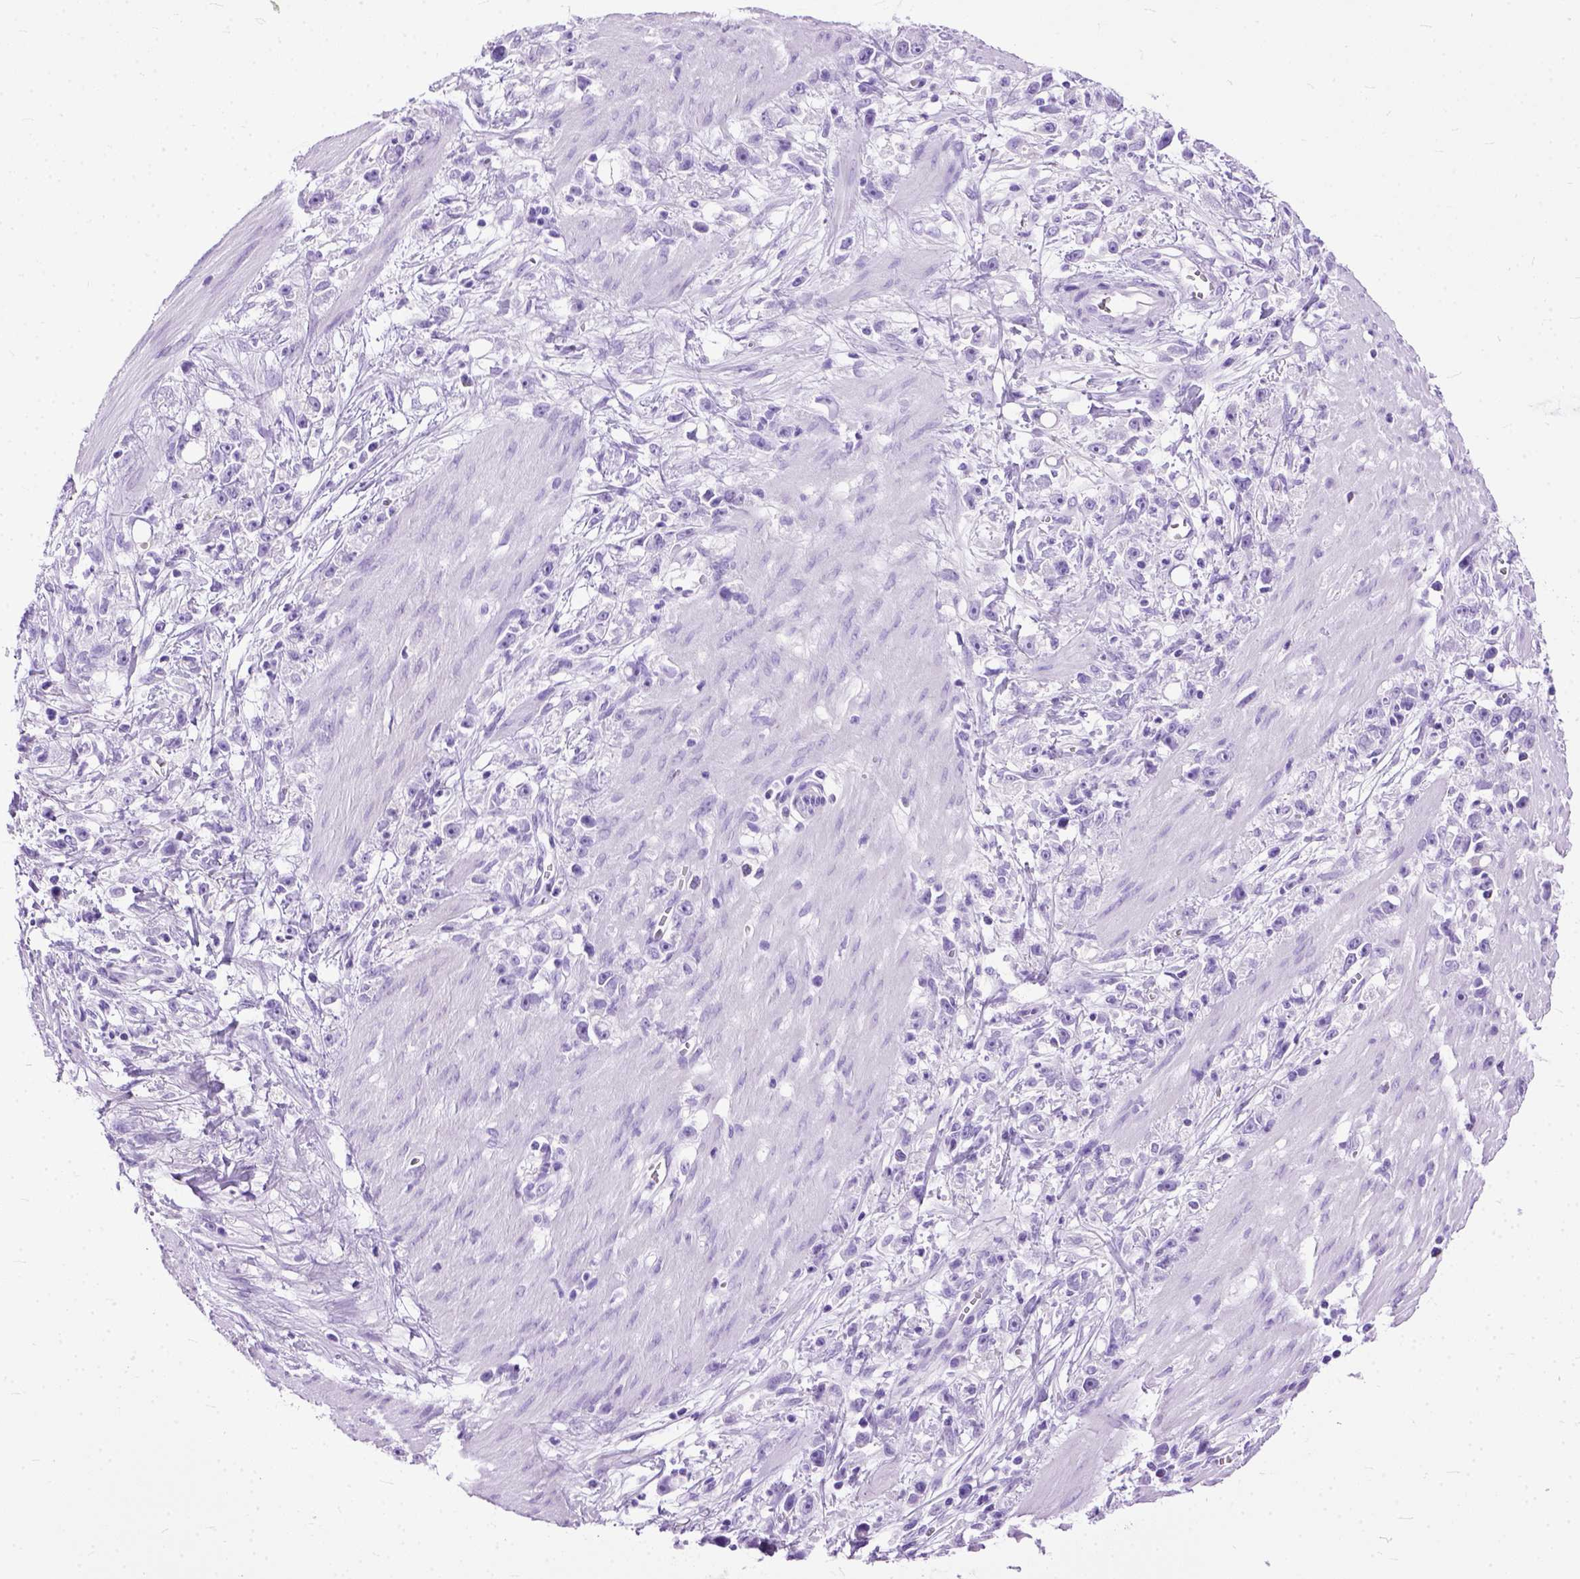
{"staining": {"intensity": "negative", "quantity": "none", "location": "none"}, "tissue": "stomach cancer", "cell_type": "Tumor cells", "image_type": "cancer", "snomed": [{"axis": "morphology", "description": "Adenocarcinoma, NOS"}, {"axis": "topography", "description": "Stomach"}], "caption": "This is an immunohistochemistry photomicrograph of stomach cancer (adenocarcinoma). There is no staining in tumor cells.", "gene": "GNGT1", "patient": {"sex": "female", "age": 59}}